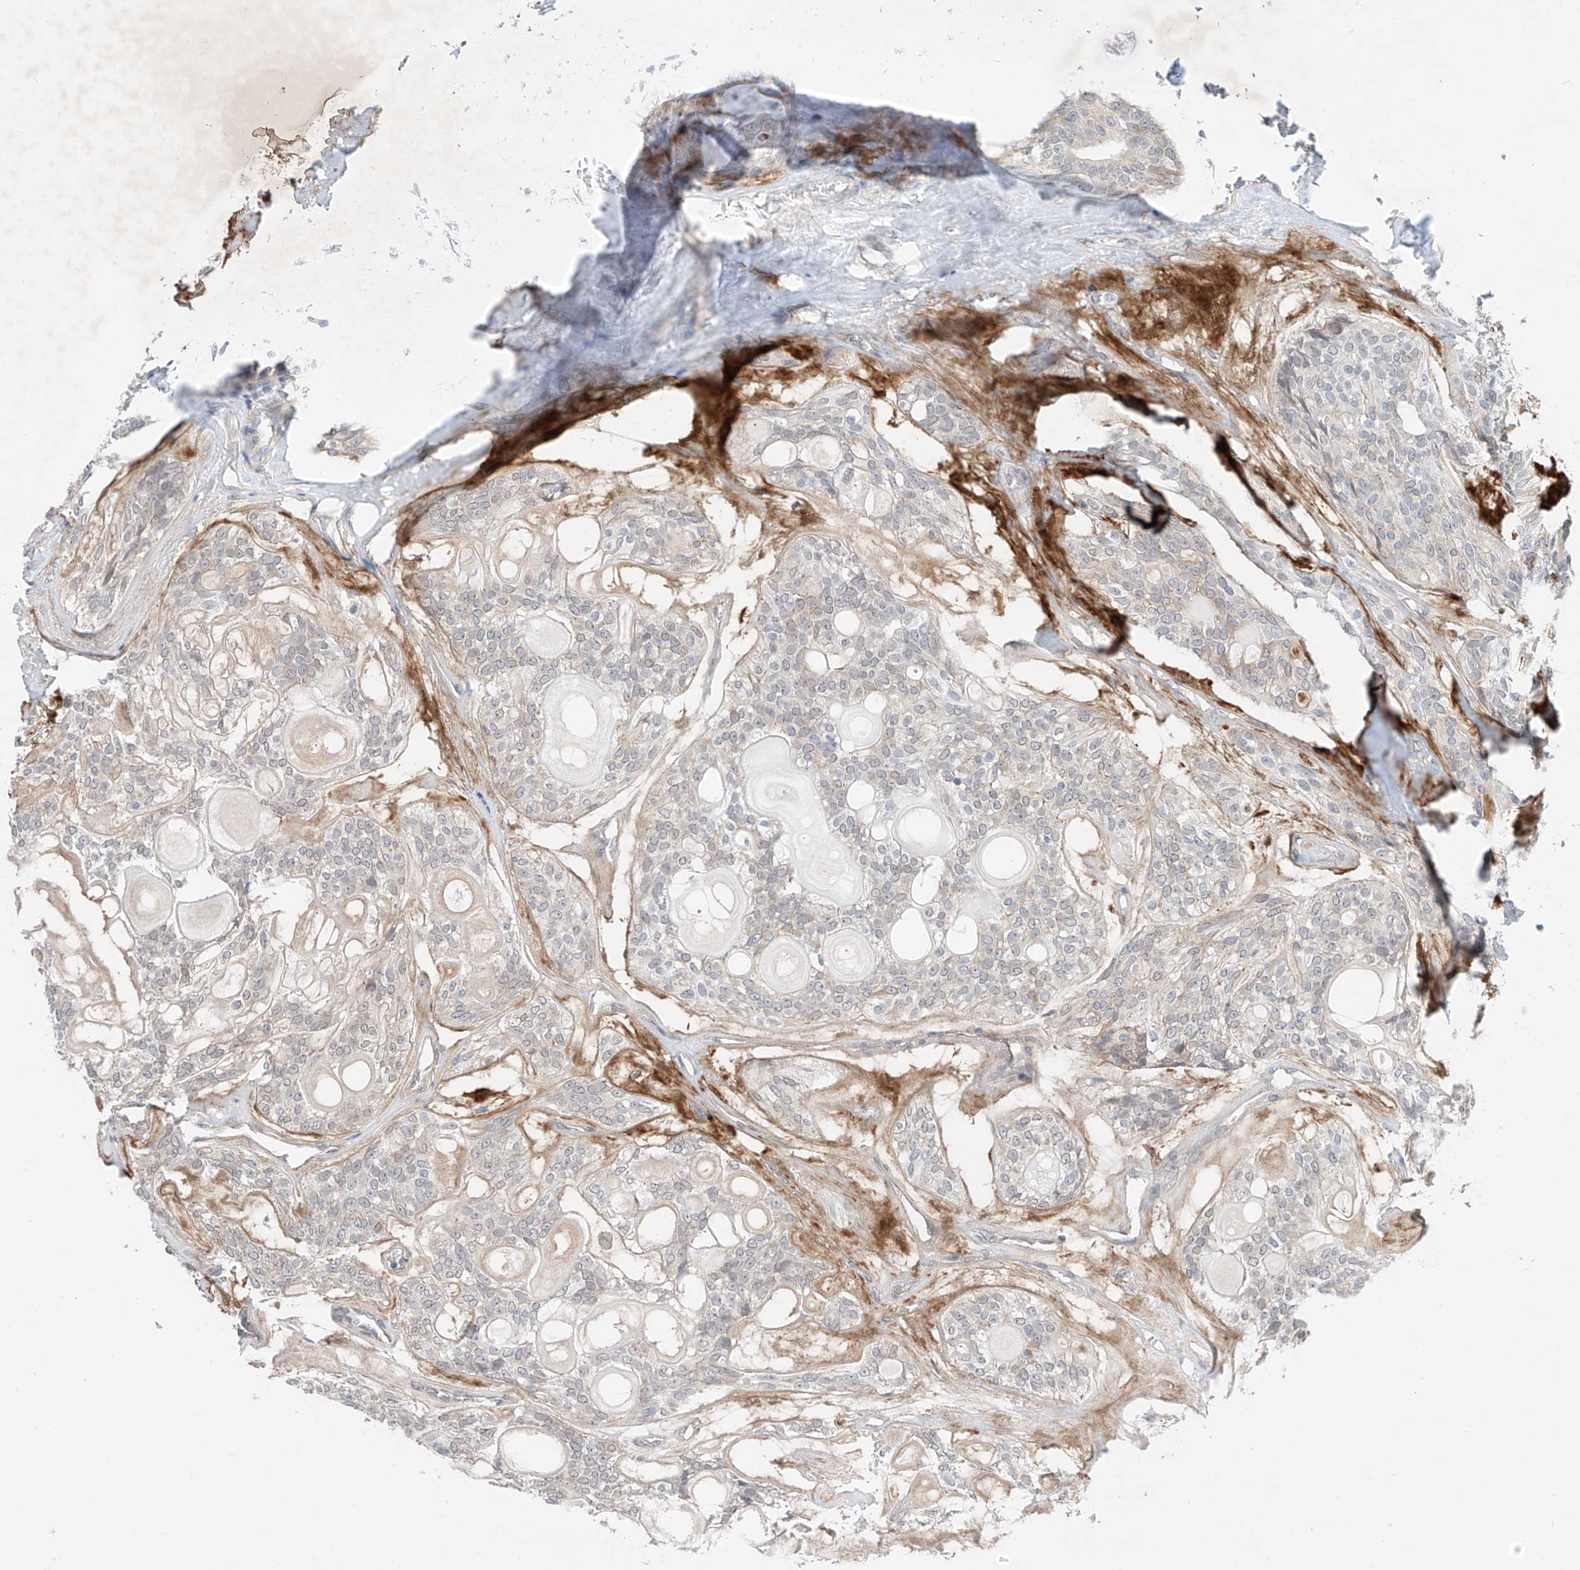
{"staining": {"intensity": "negative", "quantity": "none", "location": "none"}, "tissue": "head and neck cancer", "cell_type": "Tumor cells", "image_type": "cancer", "snomed": [{"axis": "morphology", "description": "Adenocarcinoma, NOS"}, {"axis": "topography", "description": "Head-Neck"}], "caption": "An immunohistochemistry (IHC) photomicrograph of adenocarcinoma (head and neck) is shown. There is no staining in tumor cells of adenocarcinoma (head and neck).", "gene": "ABLIM2", "patient": {"sex": "male", "age": 66}}